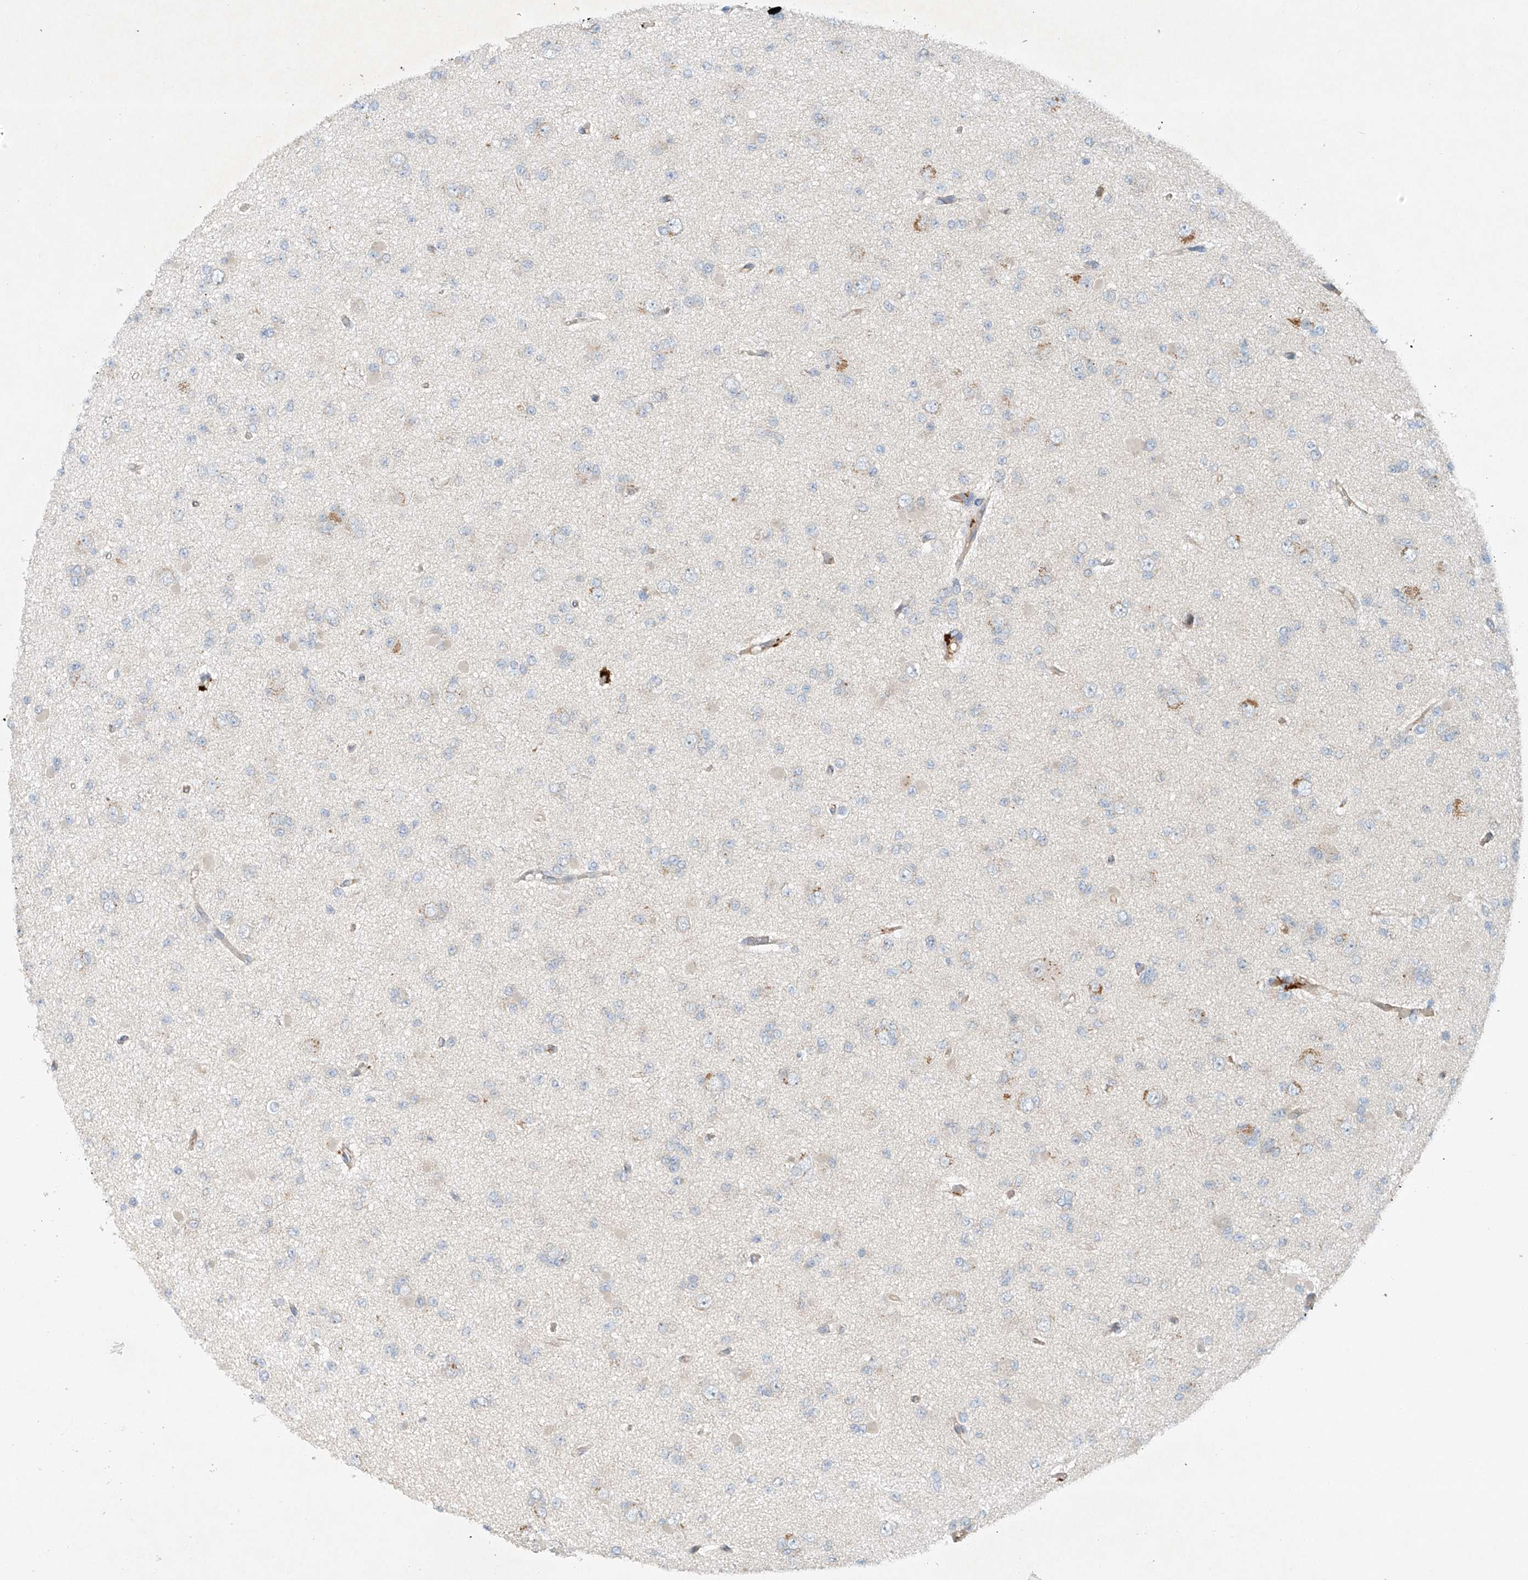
{"staining": {"intensity": "negative", "quantity": "none", "location": "none"}, "tissue": "glioma", "cell_type": "Tumor cells", "image_type": "cancer", "snomed": [{"axis": "morphology", "description": "Glioma, malignant, Low grade"}, {"axis": "topography", "description": "Brain"}], "caption": "Malignant glioma (low-grade) was stained to show a protein in brown. There is no significant expression in tumor cells.", "gene": "LYRM9", "patient": {"sex": "female", "age": 22}}